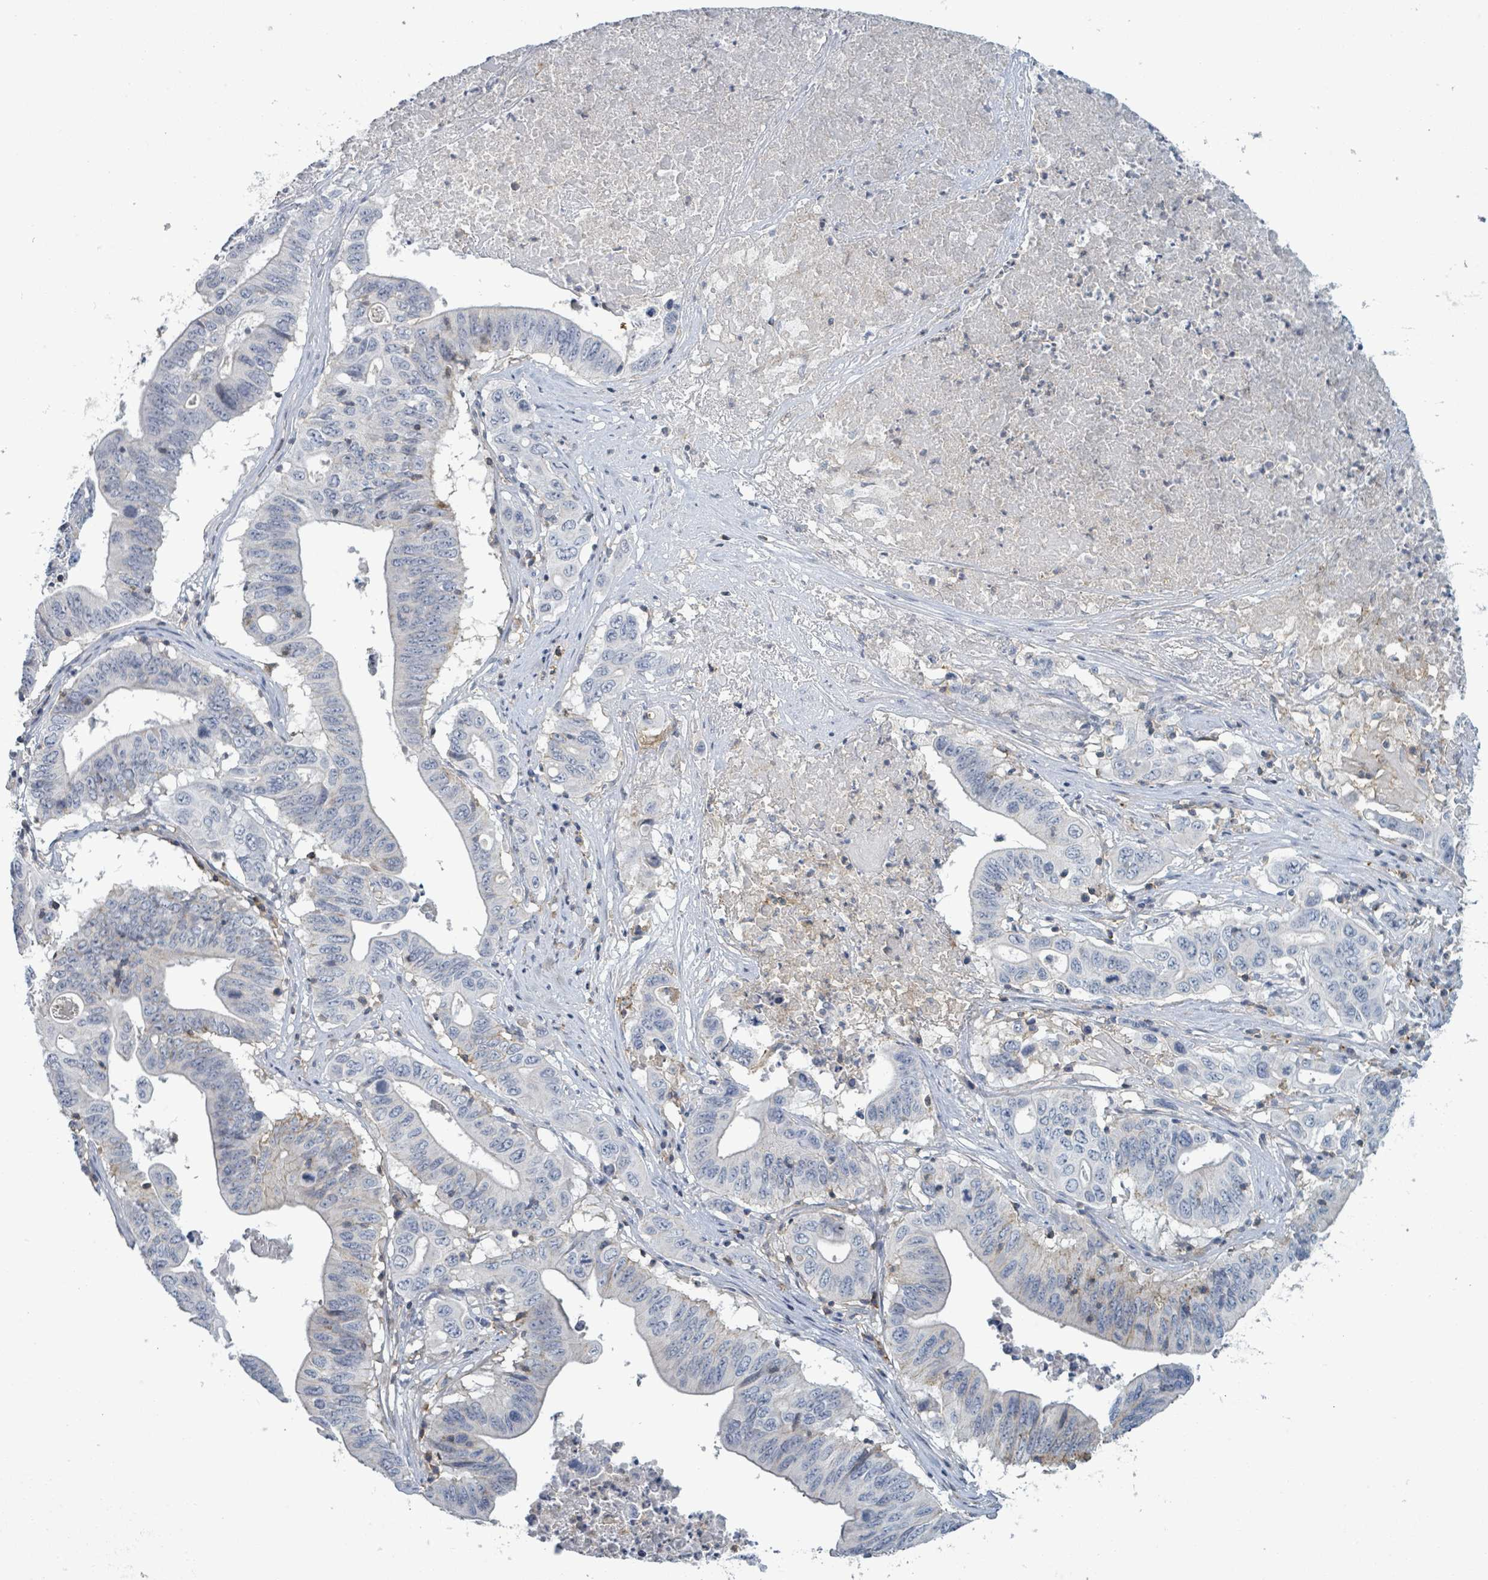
{"staining": {"intensity": "negative", "quantity": "none", "location": "none"}, "tissue": "lung cancer", "cell_type": "Tumor cells", "image_type": "cancer", "snomed": [{"axis": "morphology", "description": "Adenocarcinoma, NOS"}, {"axis": "topography", "description": "Lung"}], "caption": "Lung adenocarcinoma was stained to show a protein in brown. There is no significant positivity in tumor cells.", "gene": "TNFRSF14", "patient": {"sex": "female", "age": 60}}